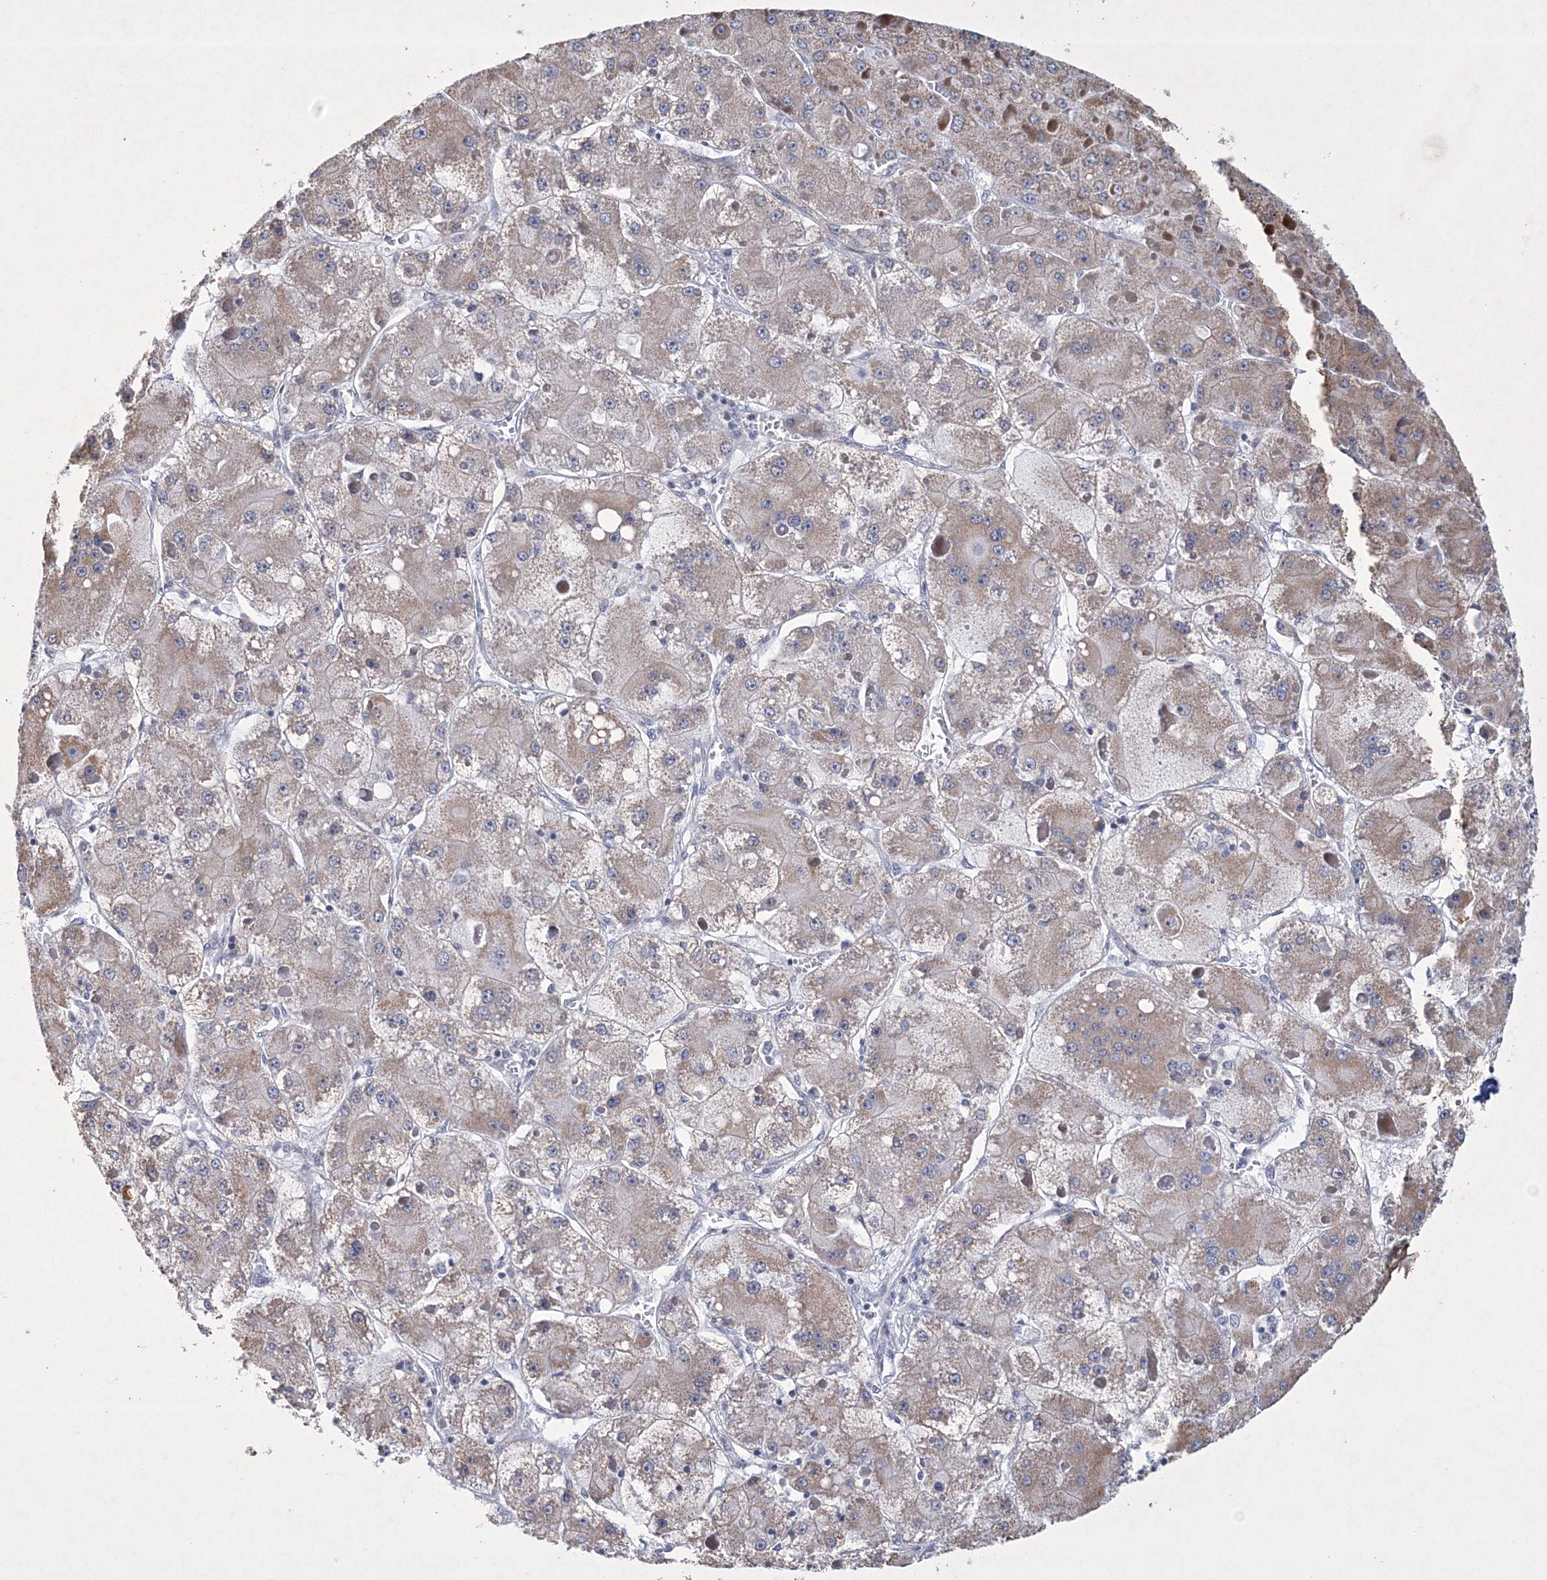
{"staining": {"intensity": "moderate", "quantity": "25%-75%", "location": "cytoplasmic/membranous"}, "tissue": "liver cancer", "cell_type": "Tumor cells", "image_type": "cancer", "snomed": [{"axis": "morphology", "description": "Carcinoma, Hepatocellular, NOS"}, {"axis": "topography", "description": "Liver"}], "caption": "Human liver cancer (hepatocellular carcinoma) stained with a protein marker reveals moderate staining in tumor cells.", "gene": "CES4A", "patient": {"sex": "female", "age": 73}}